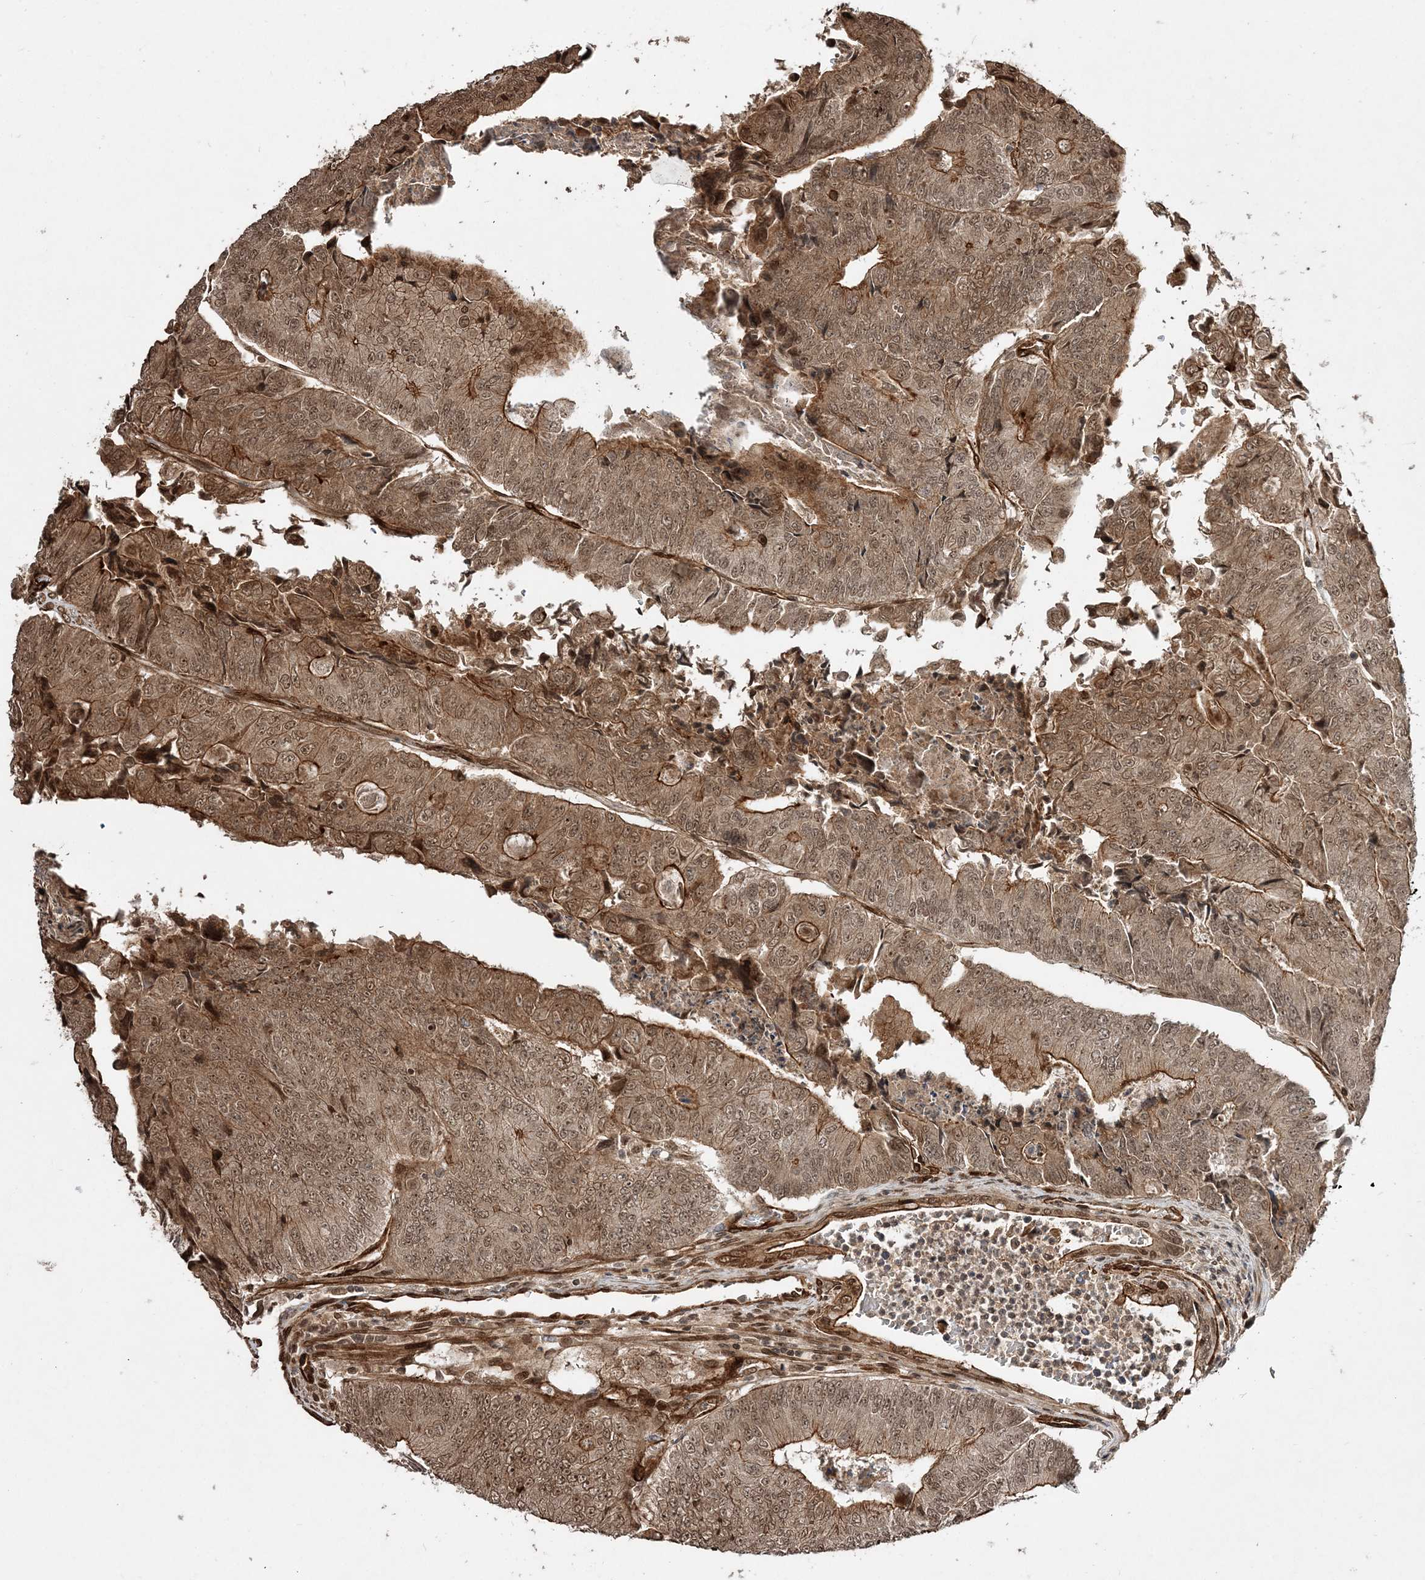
{"staining": {"intensity": "moderate", "quantity": ">75%", "location": "cytoplasmic/membranous,nuclear"}, "tissue": "colorectal cancer", "cell_type": "Tumor cells", "image_type": "cancer", "snomed": [{"axis": "morphology", "description": "Adenocarcinoma, NOS"}, {"axis": "topography", "description": "Colon"}], "caption": "Immunohistochemistry histopathology image of neoplastic tissue: human colorectal cancer (adenocarcinoma) stained using IHC reveals medium levels of moderate protein expression localized specifically in the cytoplasmic/membranous and nuclear of tumor cells, appearing as a cytoplasmic/membranous and nuclear brown color.", "gene": "ETAA1", "patient": {"sex": "female", "age": 67}}